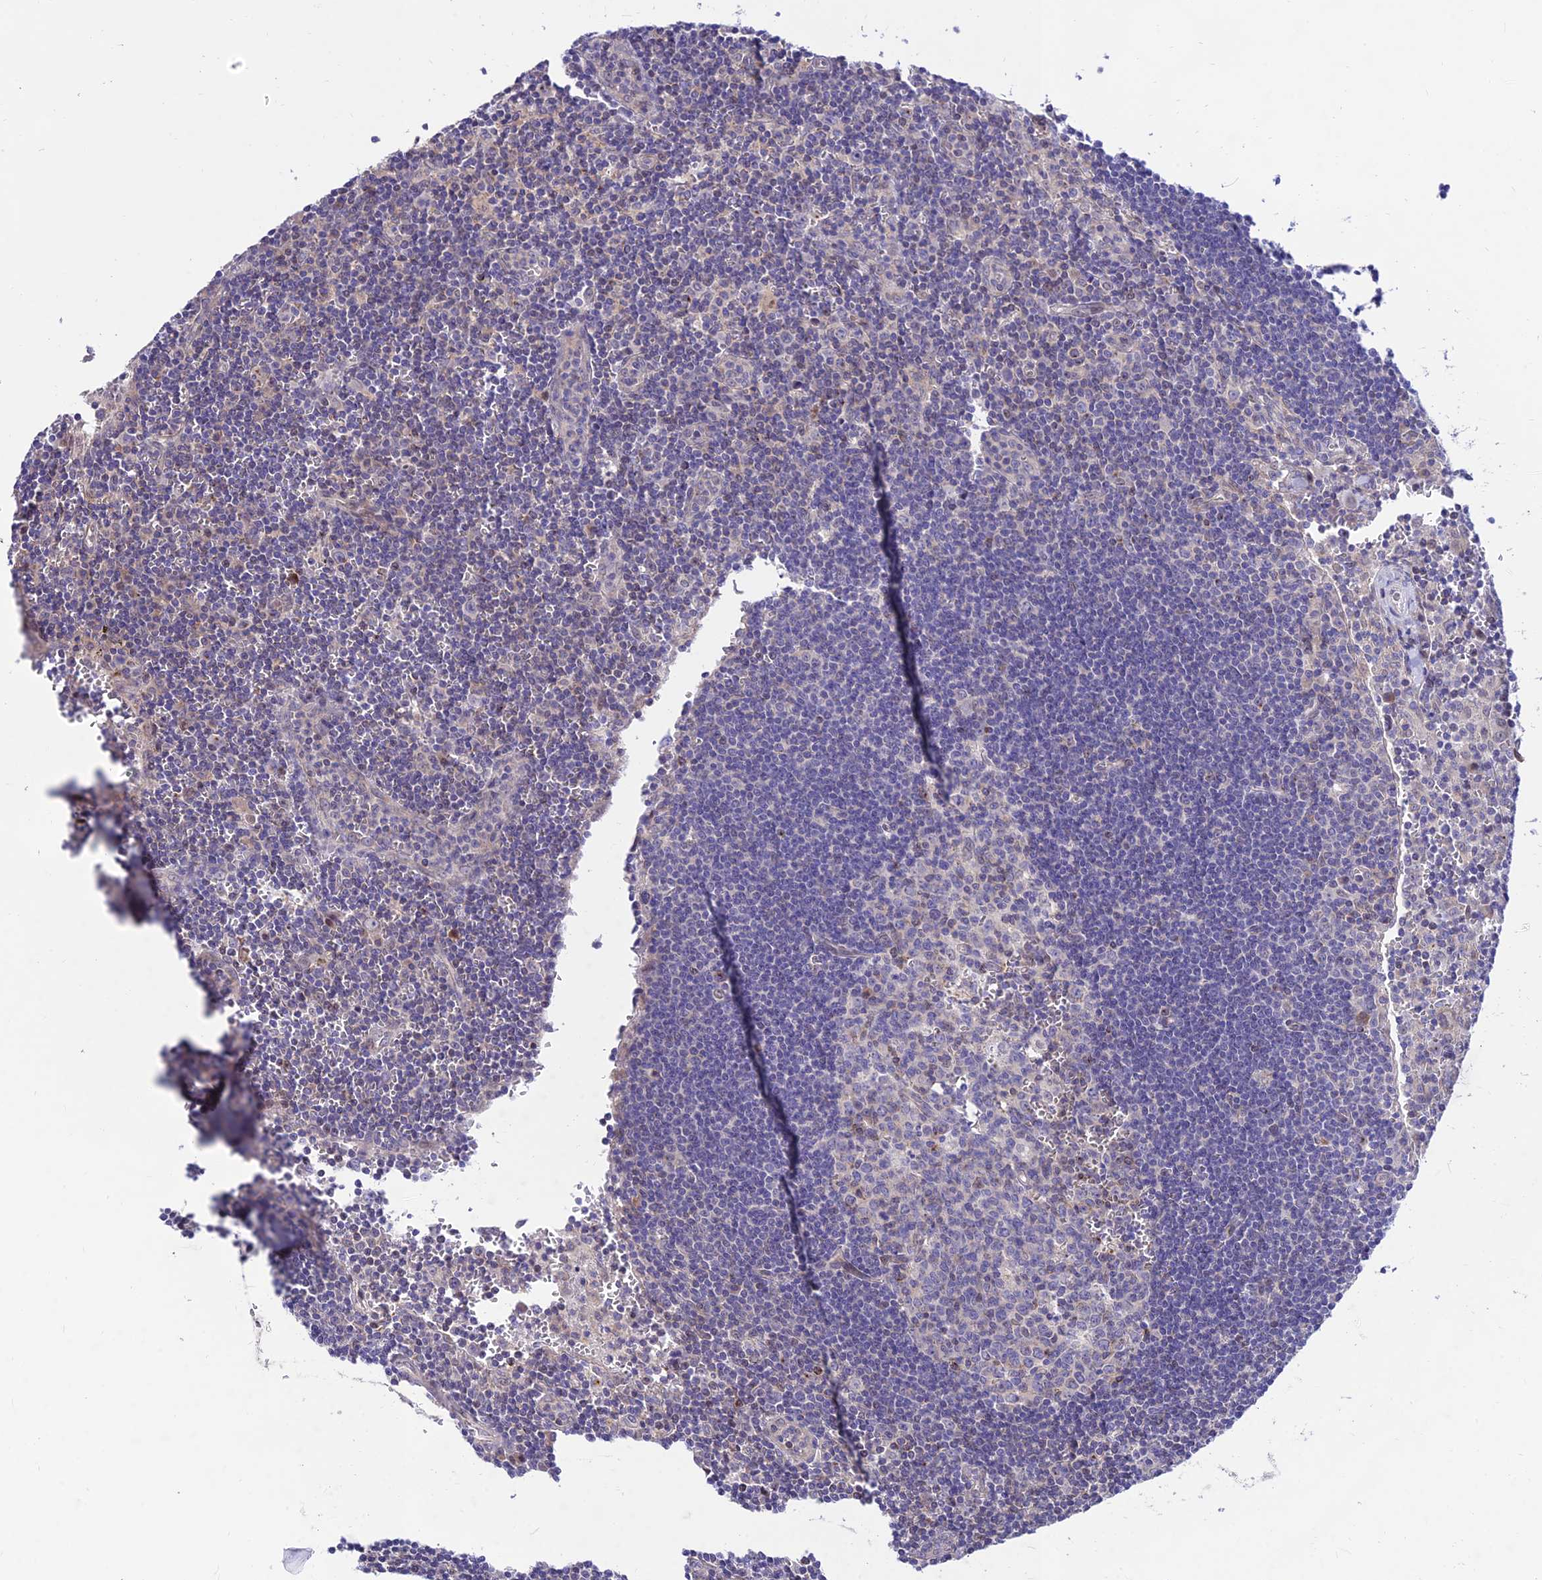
{"staining": {"intensity": "negative", "quantity": "none", "location": "none"}, "tissue": "lymph node", "cell_type": "Germinal center cells", "image_type": "normal", "snomed": [{"axis": "morphology", "description": "Normal tissue, NOS"}, {"axis": "topography", "description": "Lymph node"}], "caption": "The histopathology image shows no significant positivity in germinal center cells of lymph node. (DAB immunohistochemistry visualized using brightfield microscopy, high magnification).", "gene": "C6orf132", "patient": {"sex": "female", "age": 32}}